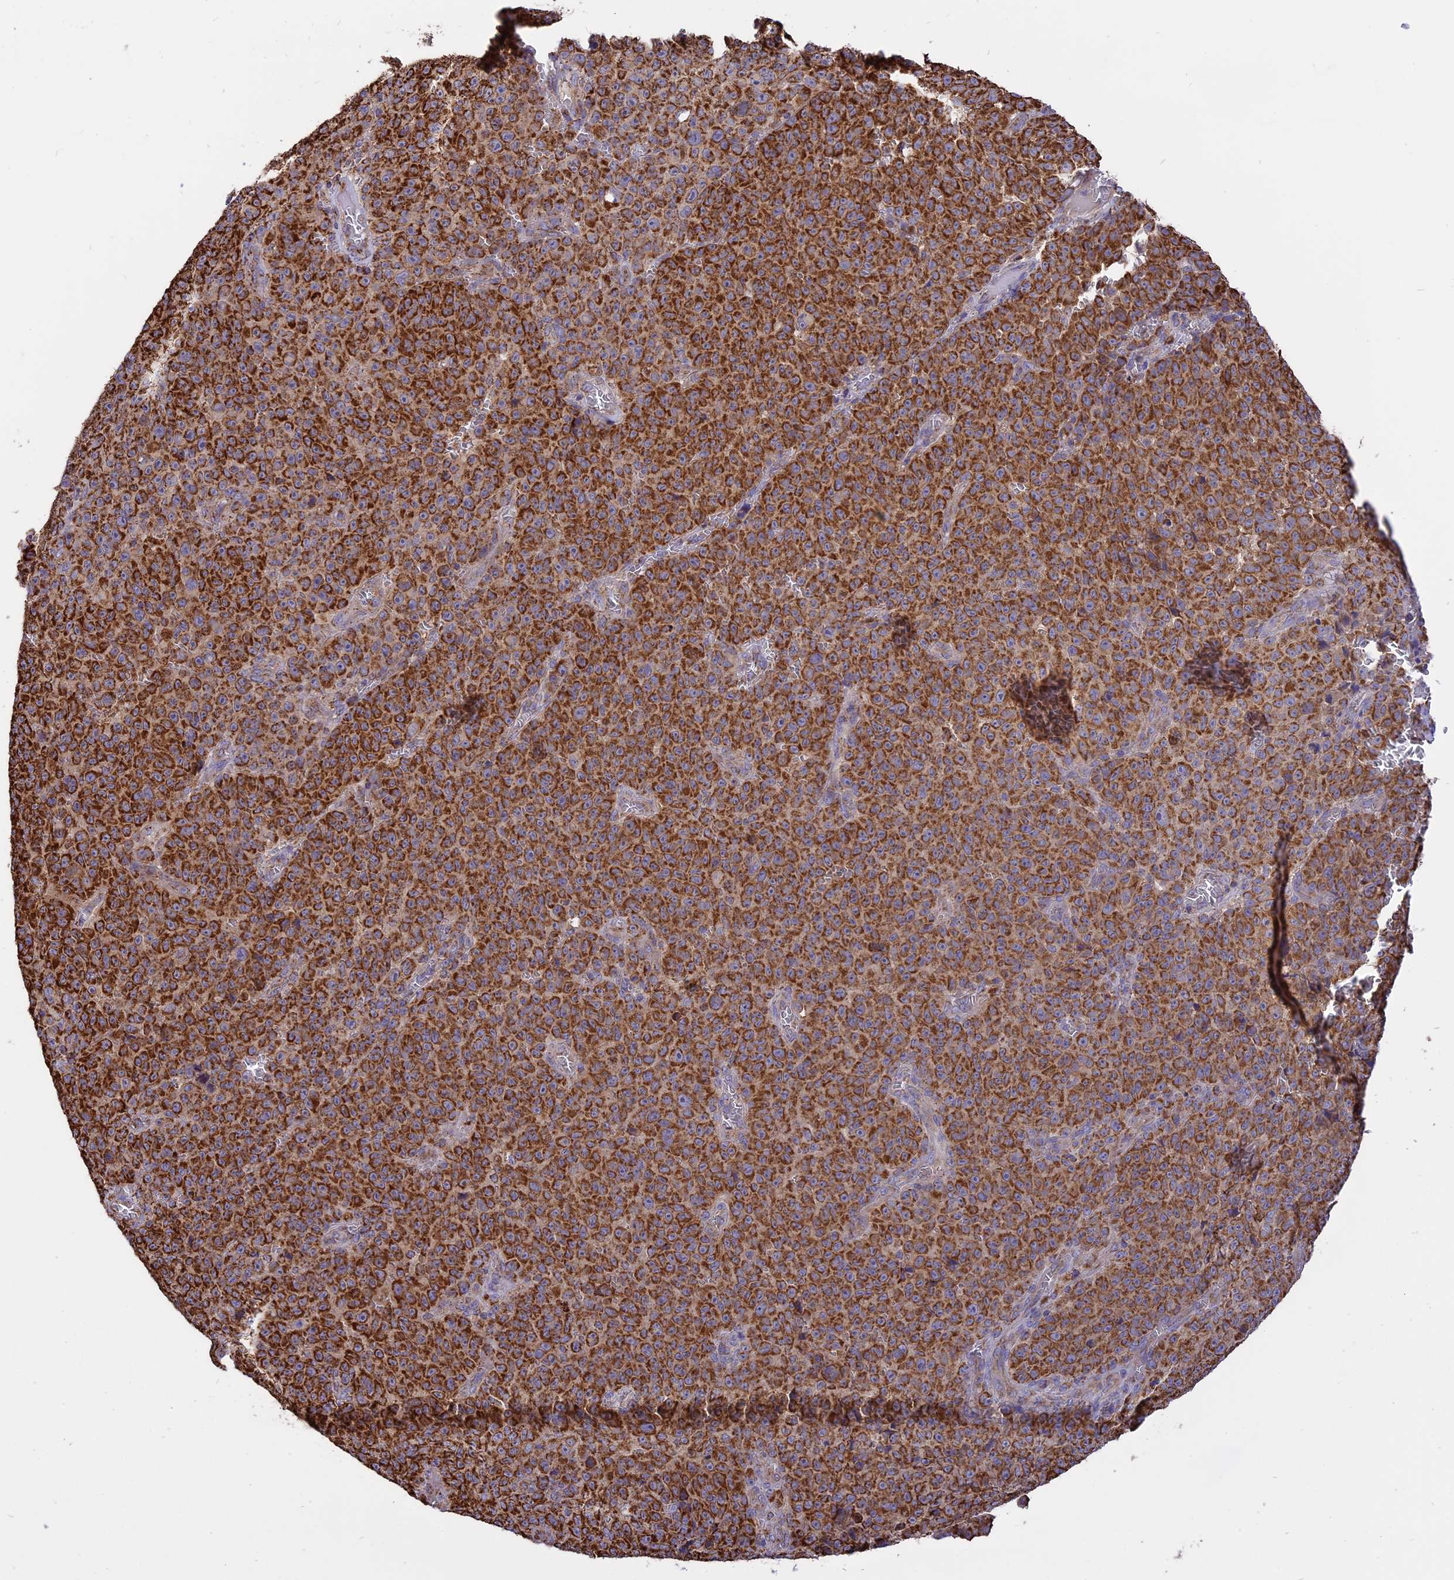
{"staining": {"intensity": "strong", "quantity": ">75%", "location": "cytoplasmic/membranous"}, "tissue": "melanoma", "cell_type": "Tumor cells", "image_type": "cancer", "snomed": [{"axis": "morphology", "description": "Malignant melanoma, NOS"}, {"axis": "topography", "description": "Skin"}], "caption": "DAB immunohistochemical staining of malignant melanoma reveals strong cytoplasmic/membranous protein staining in about >75% of tumor cells.", "gene": "TTC4", "patient": {"sex": "female", "age": 82}}